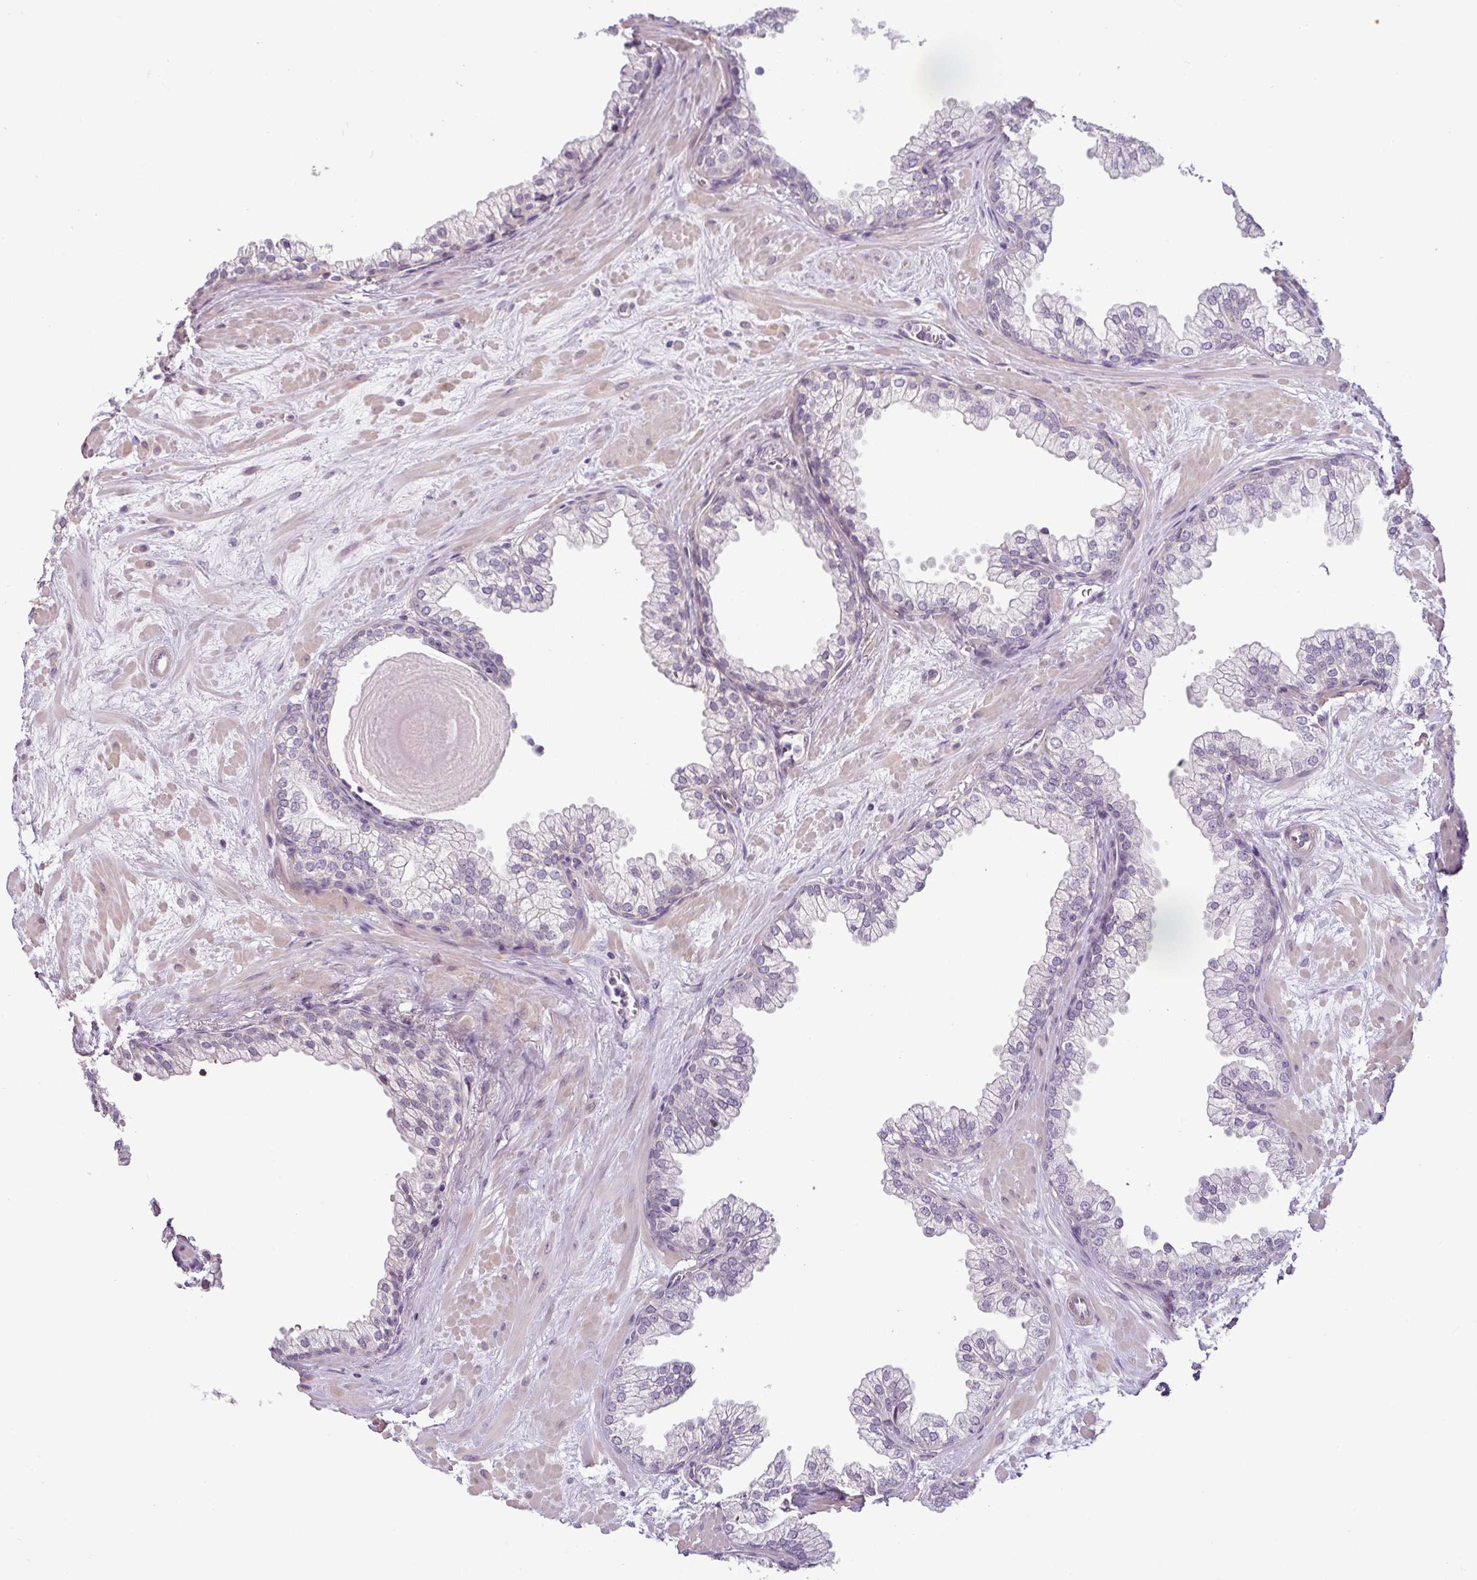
{"staining": {"intensity": "negative", "quantity": "none", "location": "none"}, "tissue": "prostate", "cell_type": "Glandular cells", "image_type": "normal", "snomed": [{"axis": "morphology", "description": "Normal tissue, NOS"}, {"axis": "topography", "description": "Prostate"}, {"axis": "topography", "description": "Peripheral nerve tissue"}], "caption": "The image demonstrates no significant expression in glandular cells of prostate. (DAB IHC visualized using brightfield microscopy, high magnification).", "gene": "OR52D1", "patient": {"sex": "male", "age": 61}}